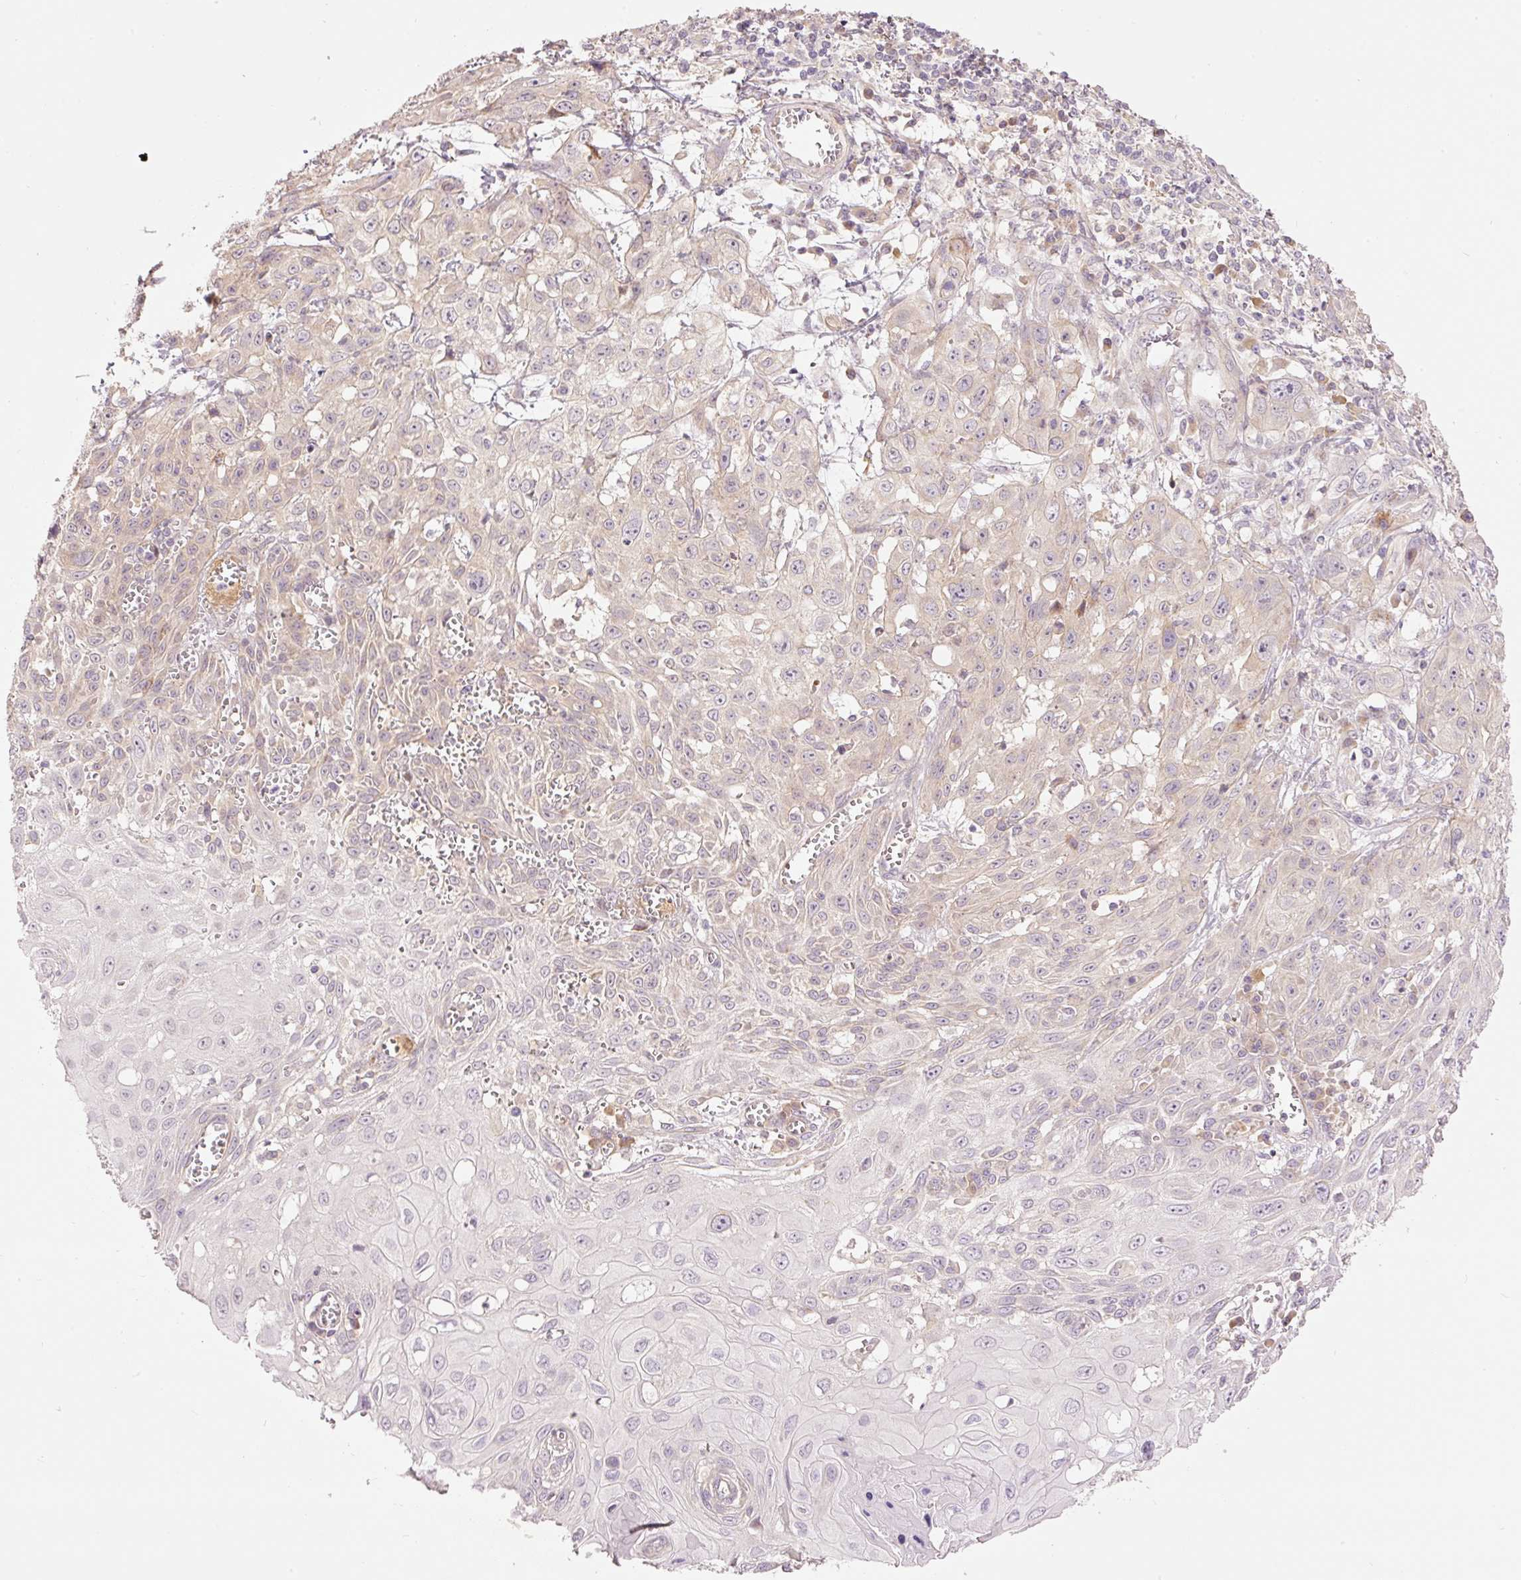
{"staining": {"intensity": "negative", "quantity": "none", "location": "none"}, "tissue": "skin cancer", "cell_type": "Tumor cells", "image_type": "cancer", "snomed": [{"axis": "morphology", "description": "Squamous cell carcinoma, NOS"}, {"axis": "topography", "description": "Skin"}, {"axis": "topography", "description": "Vulva"}], "caption": "A micrograph of skin cancer stained for a protein exhibits no brown staining in tumor cells.", "gene": "SLC29A3", "patient": {"sex": "female", "age": 71}}